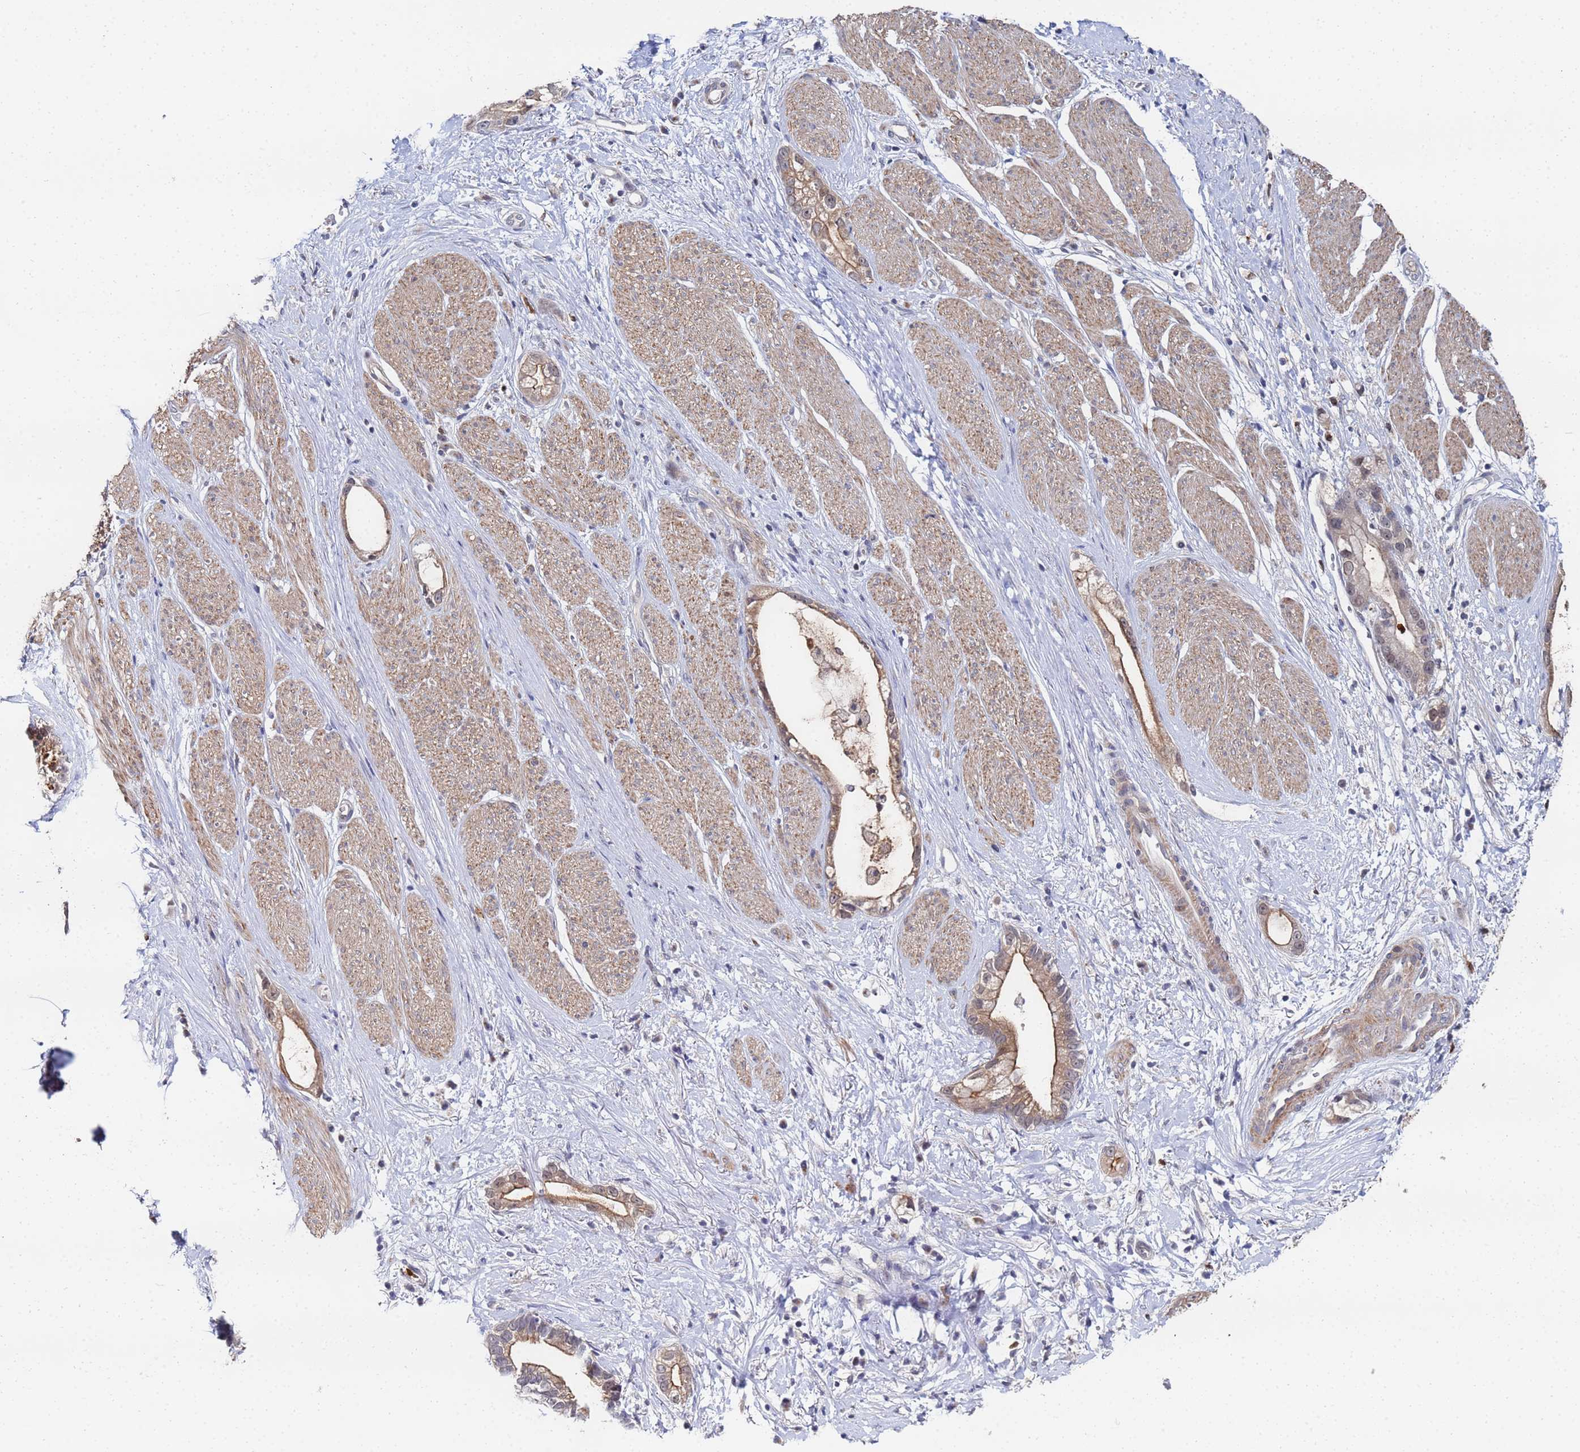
{"staining": {"intensity": "moderate", "quantity": ">75%", "location": "cytoplasmic/membranous"}, "tissue": "stomach cancer", "cell_type": "Tumor cells", "image_type": "cancer", "snomed": [{"axis": "morphology", "description": "Adenocarcinoma, NOS"}, {"axis": "topography", "description": "Stomach"}], "caption": "Stomach adenocarcinoma tissue demonstrates moderate cytoplasmic/membranous positivity in about >75% of tumor cells, visualized by immunohistochemistry.", "gene": "MTCL1", "patient": {"sex": "male", "age": 55}}